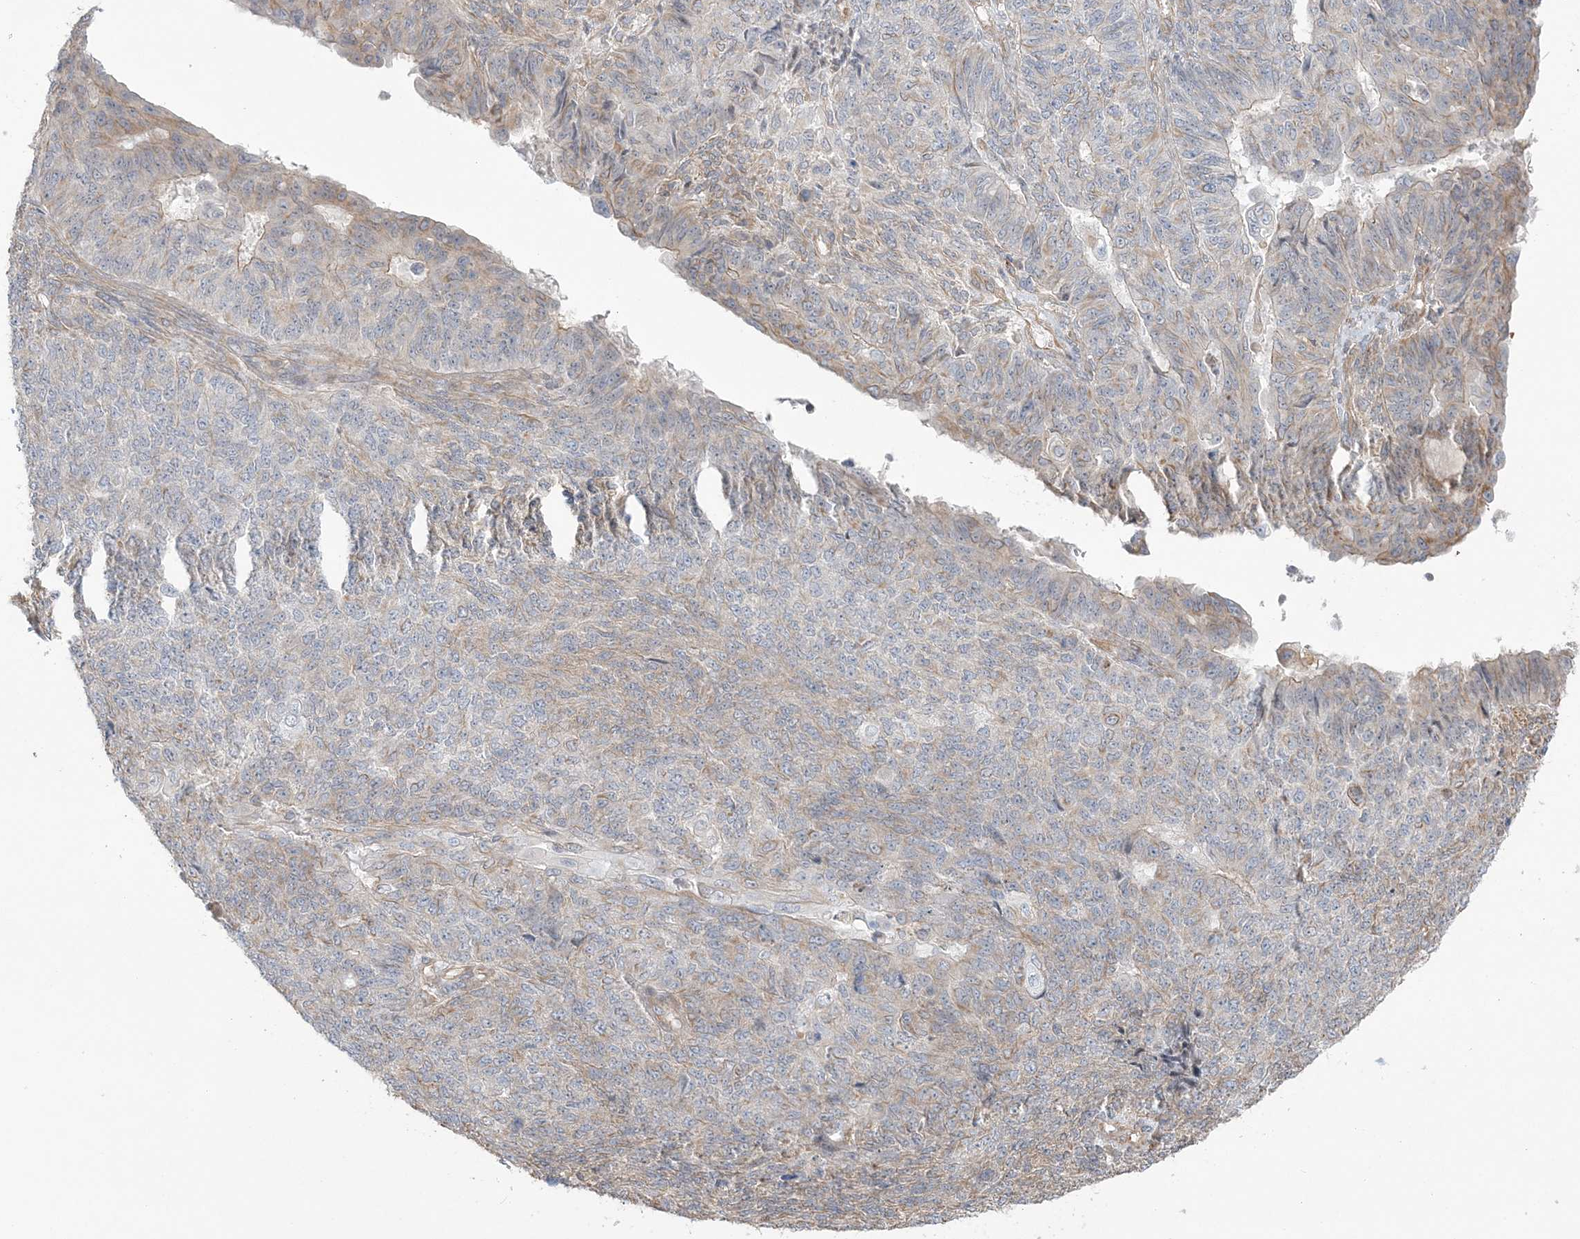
{"staining": {"intensity": "weak", "quantity": "<25%", "location": "cytoplasmic/membranous"}, "tissue": "endometrial cancer", "cell_type": "Tumor cells", "image_type": "cancer", "snomed": [{"axis": "morphology", "description": "Adenocarcinoma, NOS"}, {"axis": "topography", "description": "Endometrium"}], "caption": "This is a histopathology image of immunohistochemistry staining of endometrial cancer, which shows no staining in tumor cells.", "gene": "ZNF821", "patient": {"sex": "female", "age": 32}}